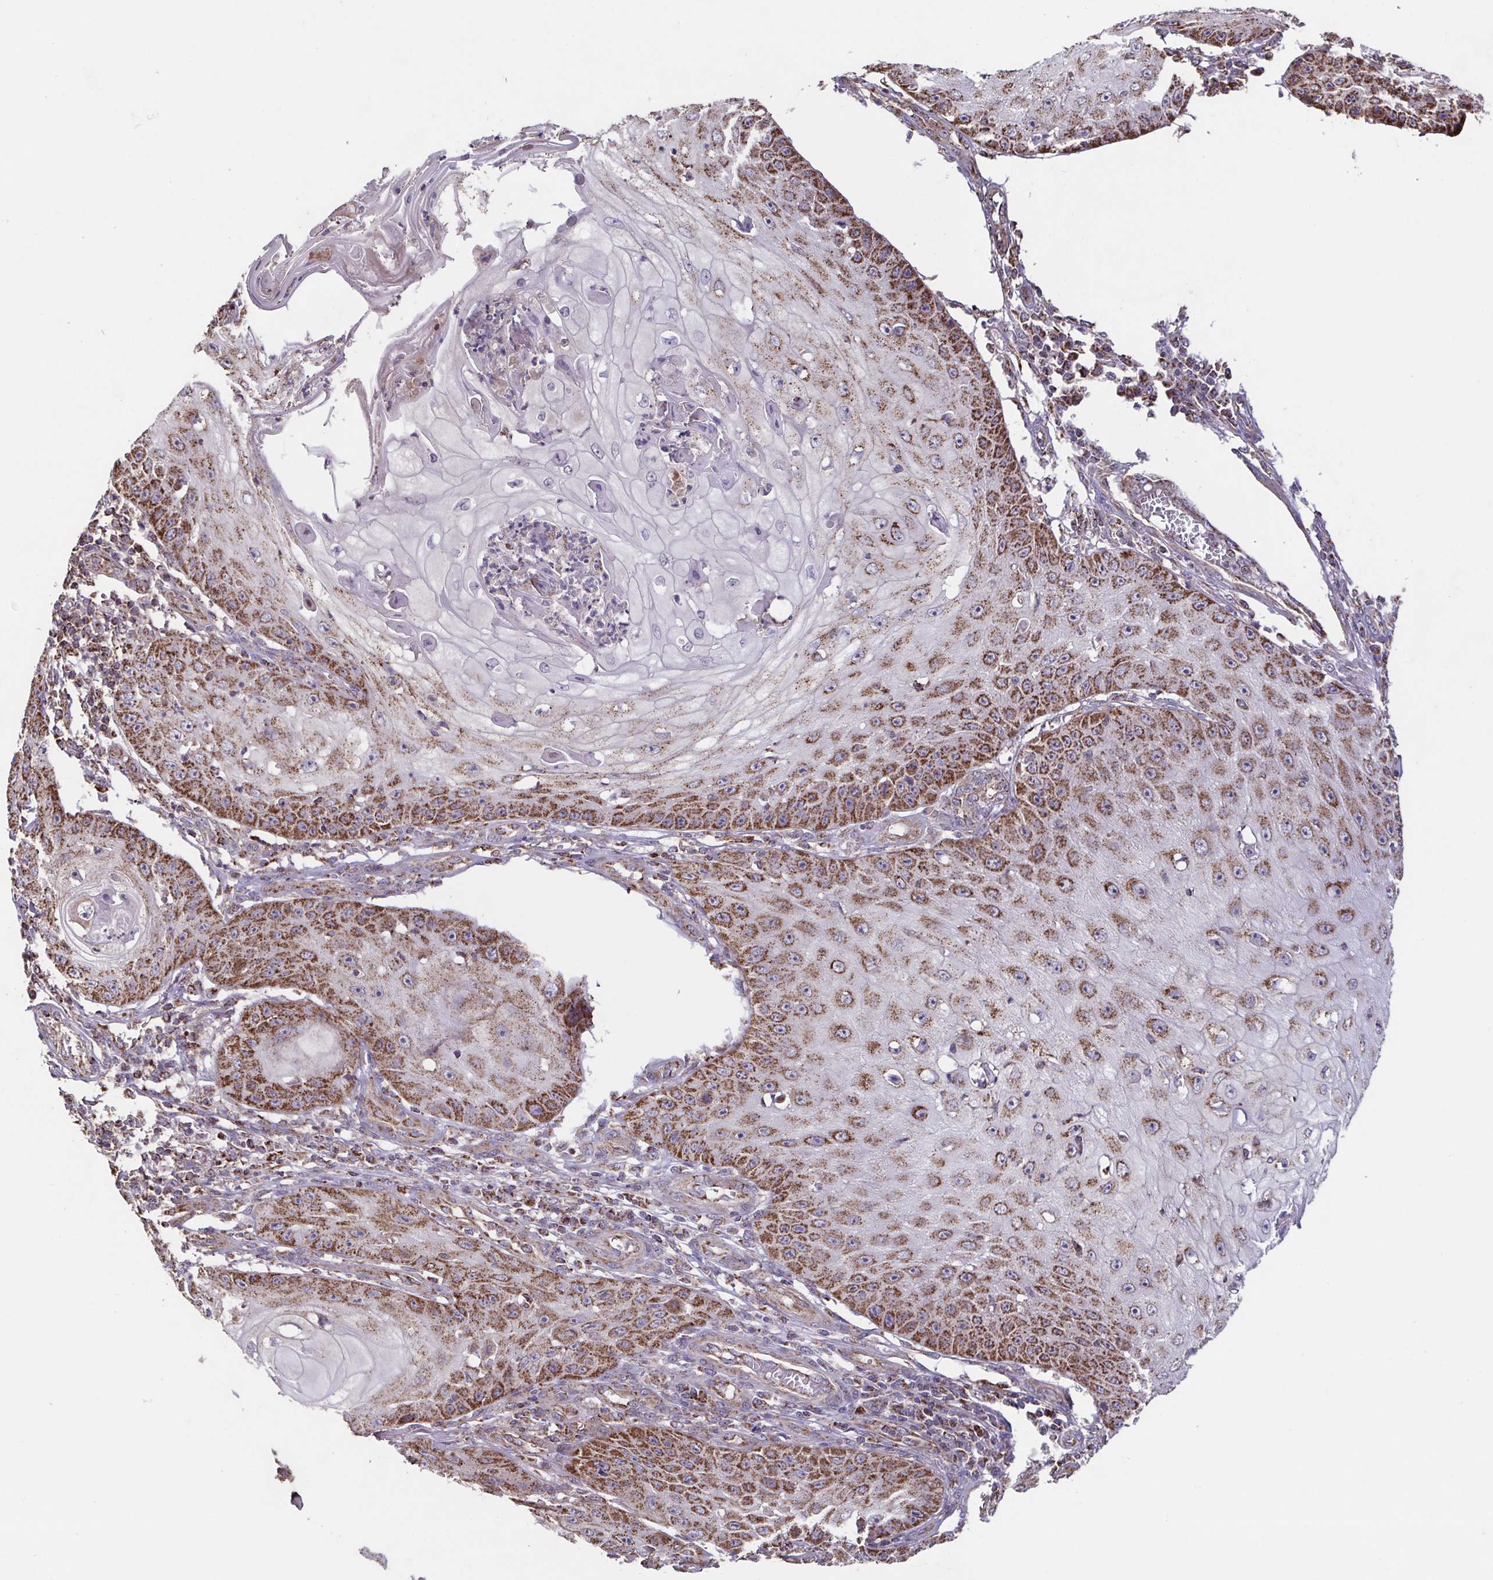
{"staining": {"intensity": "strong", "quantity": "25%-75%", "location": "cytoplasmic/membranous"}, "tissue": "skin cancer", "cell_type": "Tumor cells", "image_type": "cancer", "snomed": [{"axis": "morphology", "description": "Squamous cell carcinoma, NOS"}, {"axis": "topography", "description": "Skin"}], "caption": "Protein expression analysis of human skin cancer reveals strong cytoplasmic/membranous expression in approximately 25%-75% of tumor cells.", "gene": "DIP2B", "patient": {"sex": "male", "age": 70}}